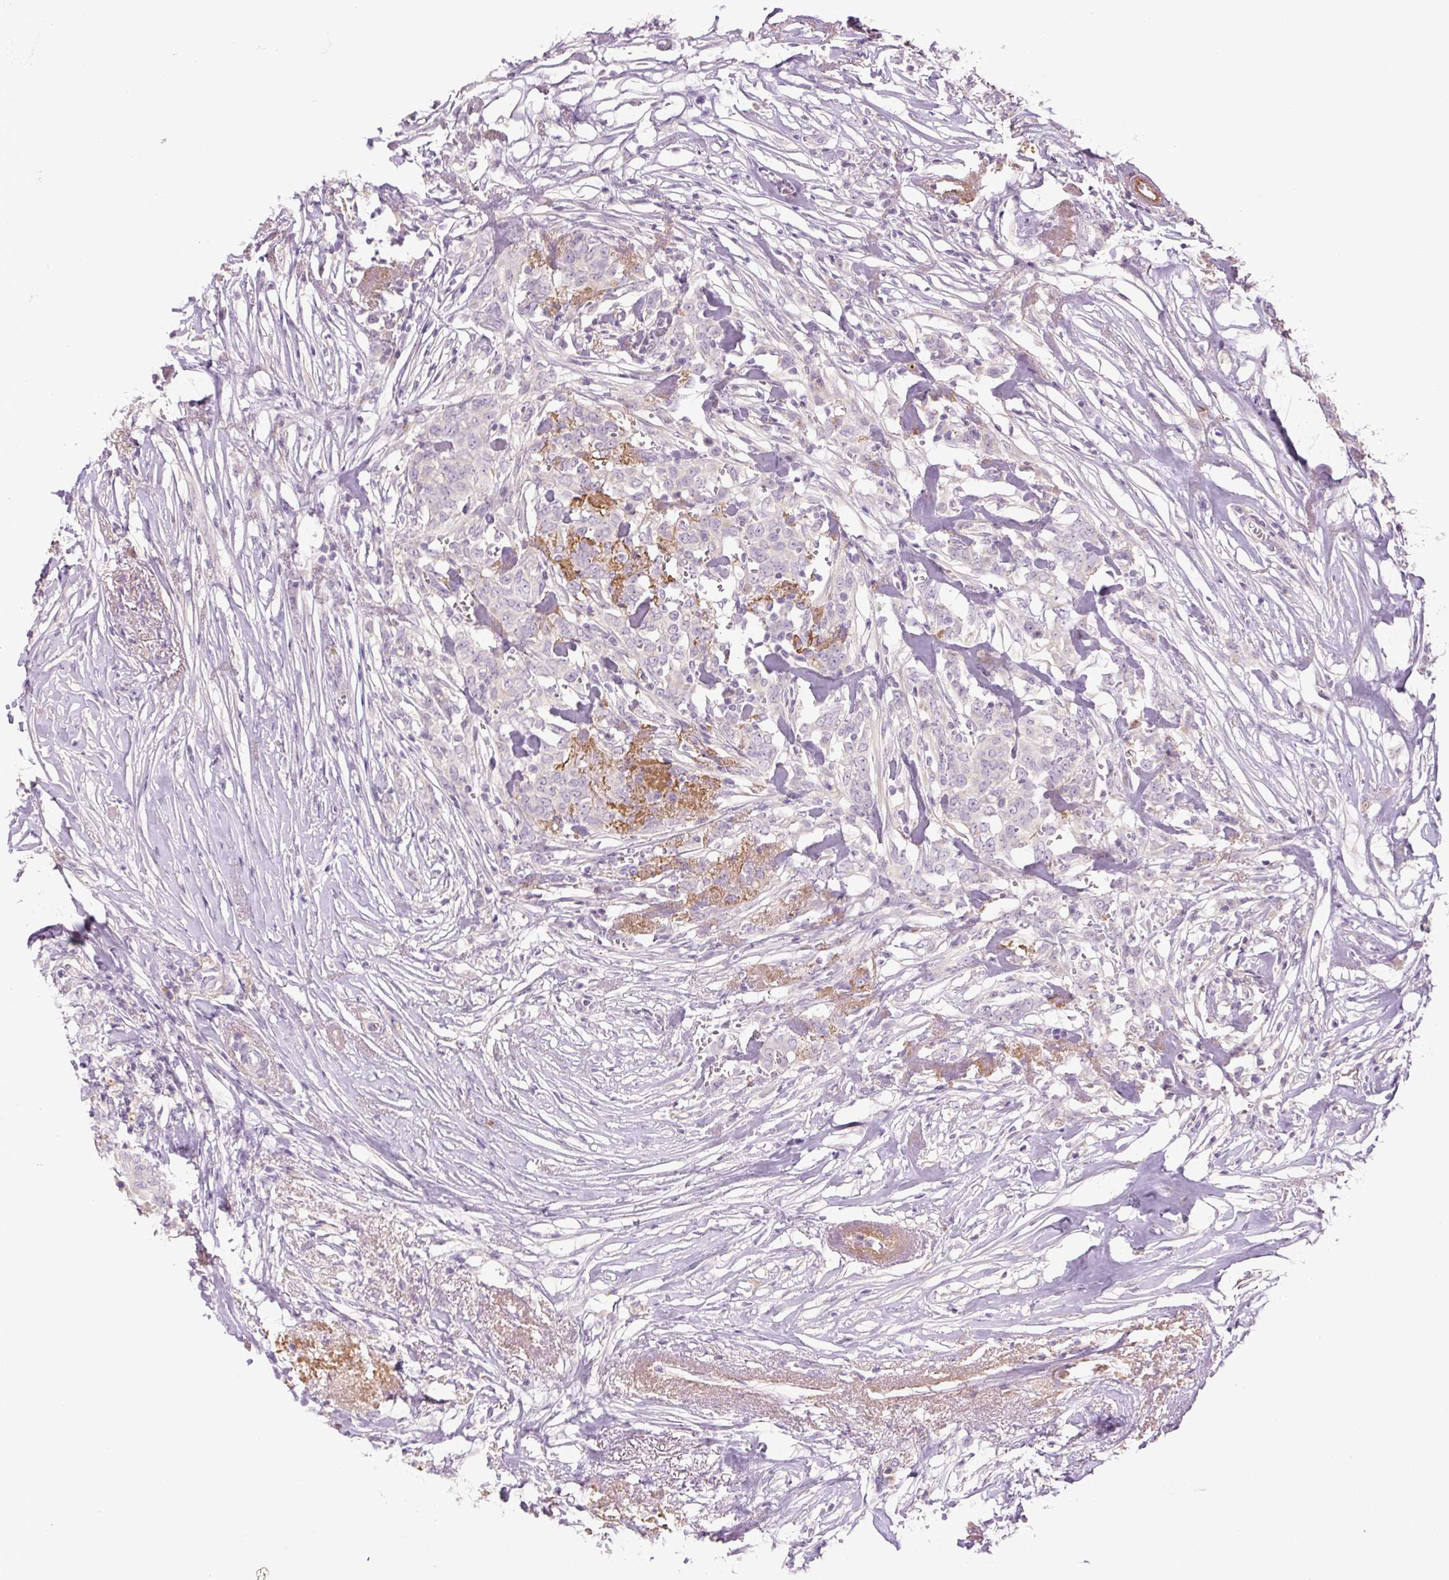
{"staining": {"intensity": "negative", "quantity": "none", "location": "none"}, "tissue": "breast cancer", "cell_type": "Tumor cells", "image_type": "cancer", "snomed": [{"axis": "morphology", "description": "Lobular carcinoma"}, {"axis": "topography", "description": "Breast"}], "caption": "Tumor cells are negative for brown protein staining in breast lobular carcinoma.", "gene": "TMEM100", "patient": {"sex": "female", "age": 91}}